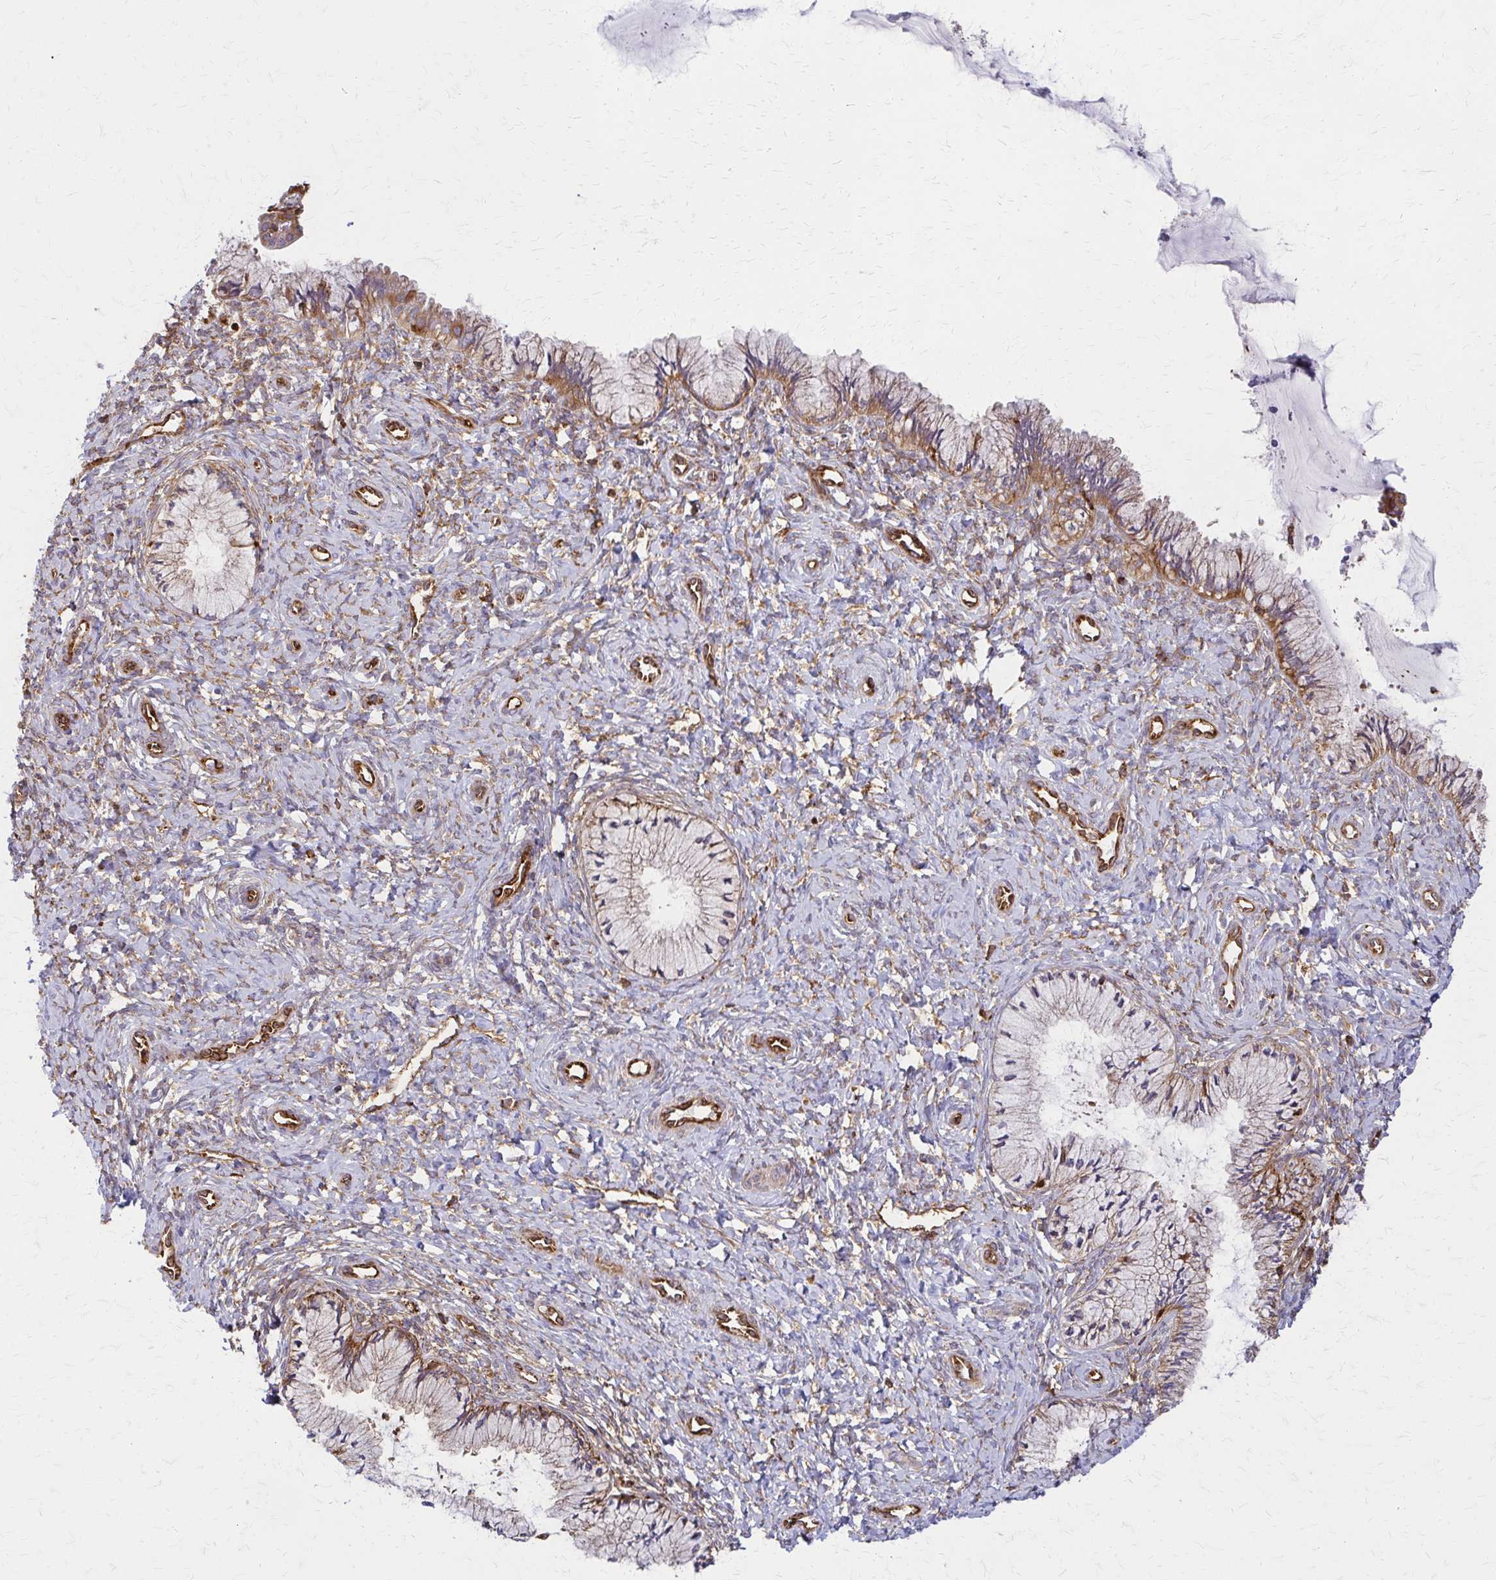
{"staining": {"intensity": "moderate", "quantity": "25%-75%", "location": "cytoplasmic/membranous"}, "tissue": "cervix", "cell_type": "Glandular cells", "image_type": "normal", "snomed": [{"axis": "morphology", "description": "Normal tissue, NOS"}, {"axis": "topography", "description": "Cervix"}], "caption": "A micrograph of human cervix stained for a protein exhibits moderate cytoplasmic/membranous brown staining in glandular cells.", "gene": "WASF2", "patient": {"sex": "female", "age": 37}}